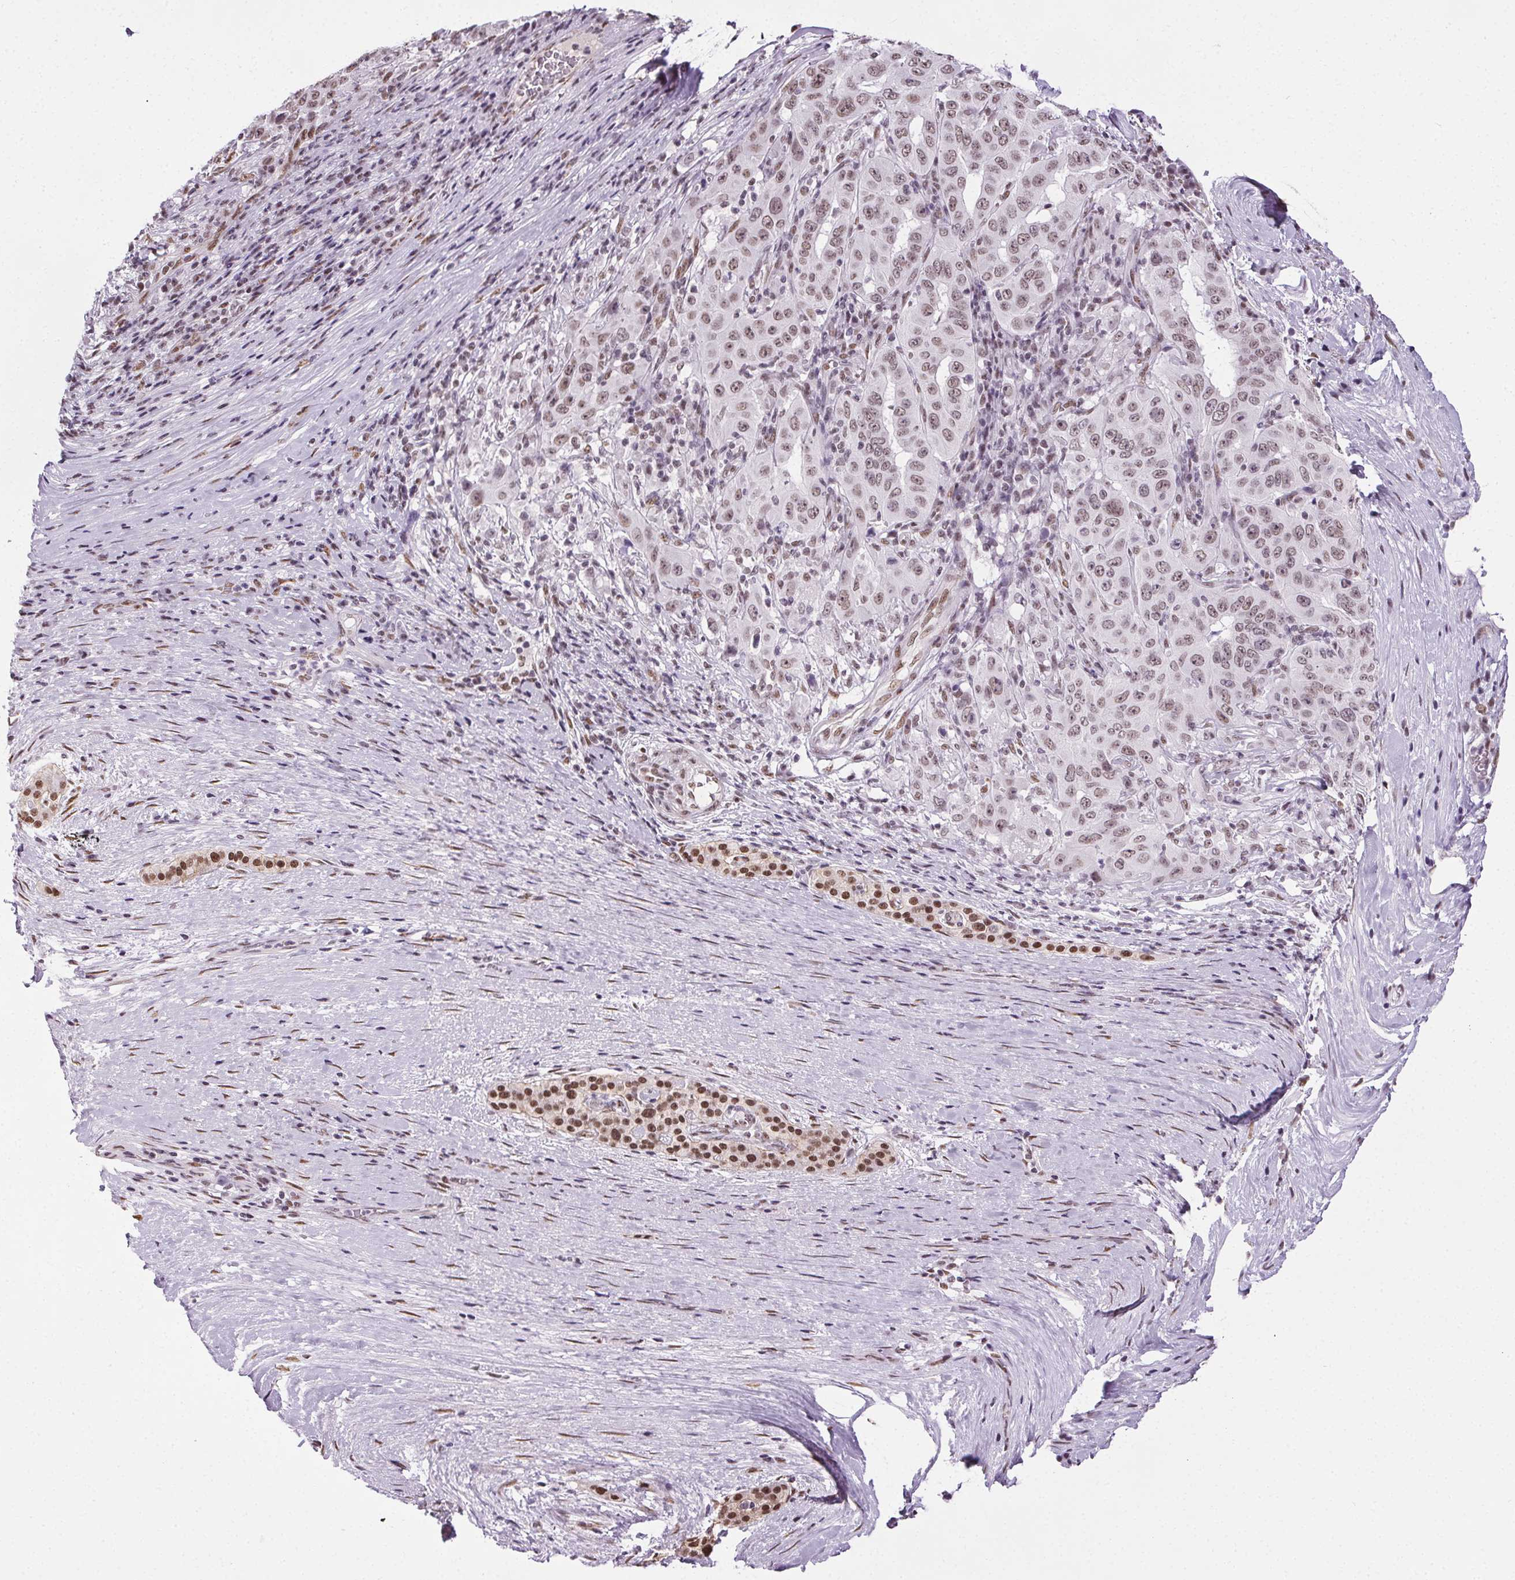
{"staining": {"intensity": "moderate", "quantity": ">75%", "location": "nuclear"}, "tissue": "pancreatic cancer", "cell_type": "Tumor cells", "image_type": "cancer", "snomed": [{"axis": "morphology", "description": "Adenocarcinoma, NOS"}, {"axis": "topography", "description": "Pancreas"}], "caption": "Immunohistochemical staining of human pancreatic adenocarcinoma reveals moderate nuclear protein expression in approximately >75% of tumor cells.", "gene": "GP6", "patient": {"sex": "male", "age": 63}}